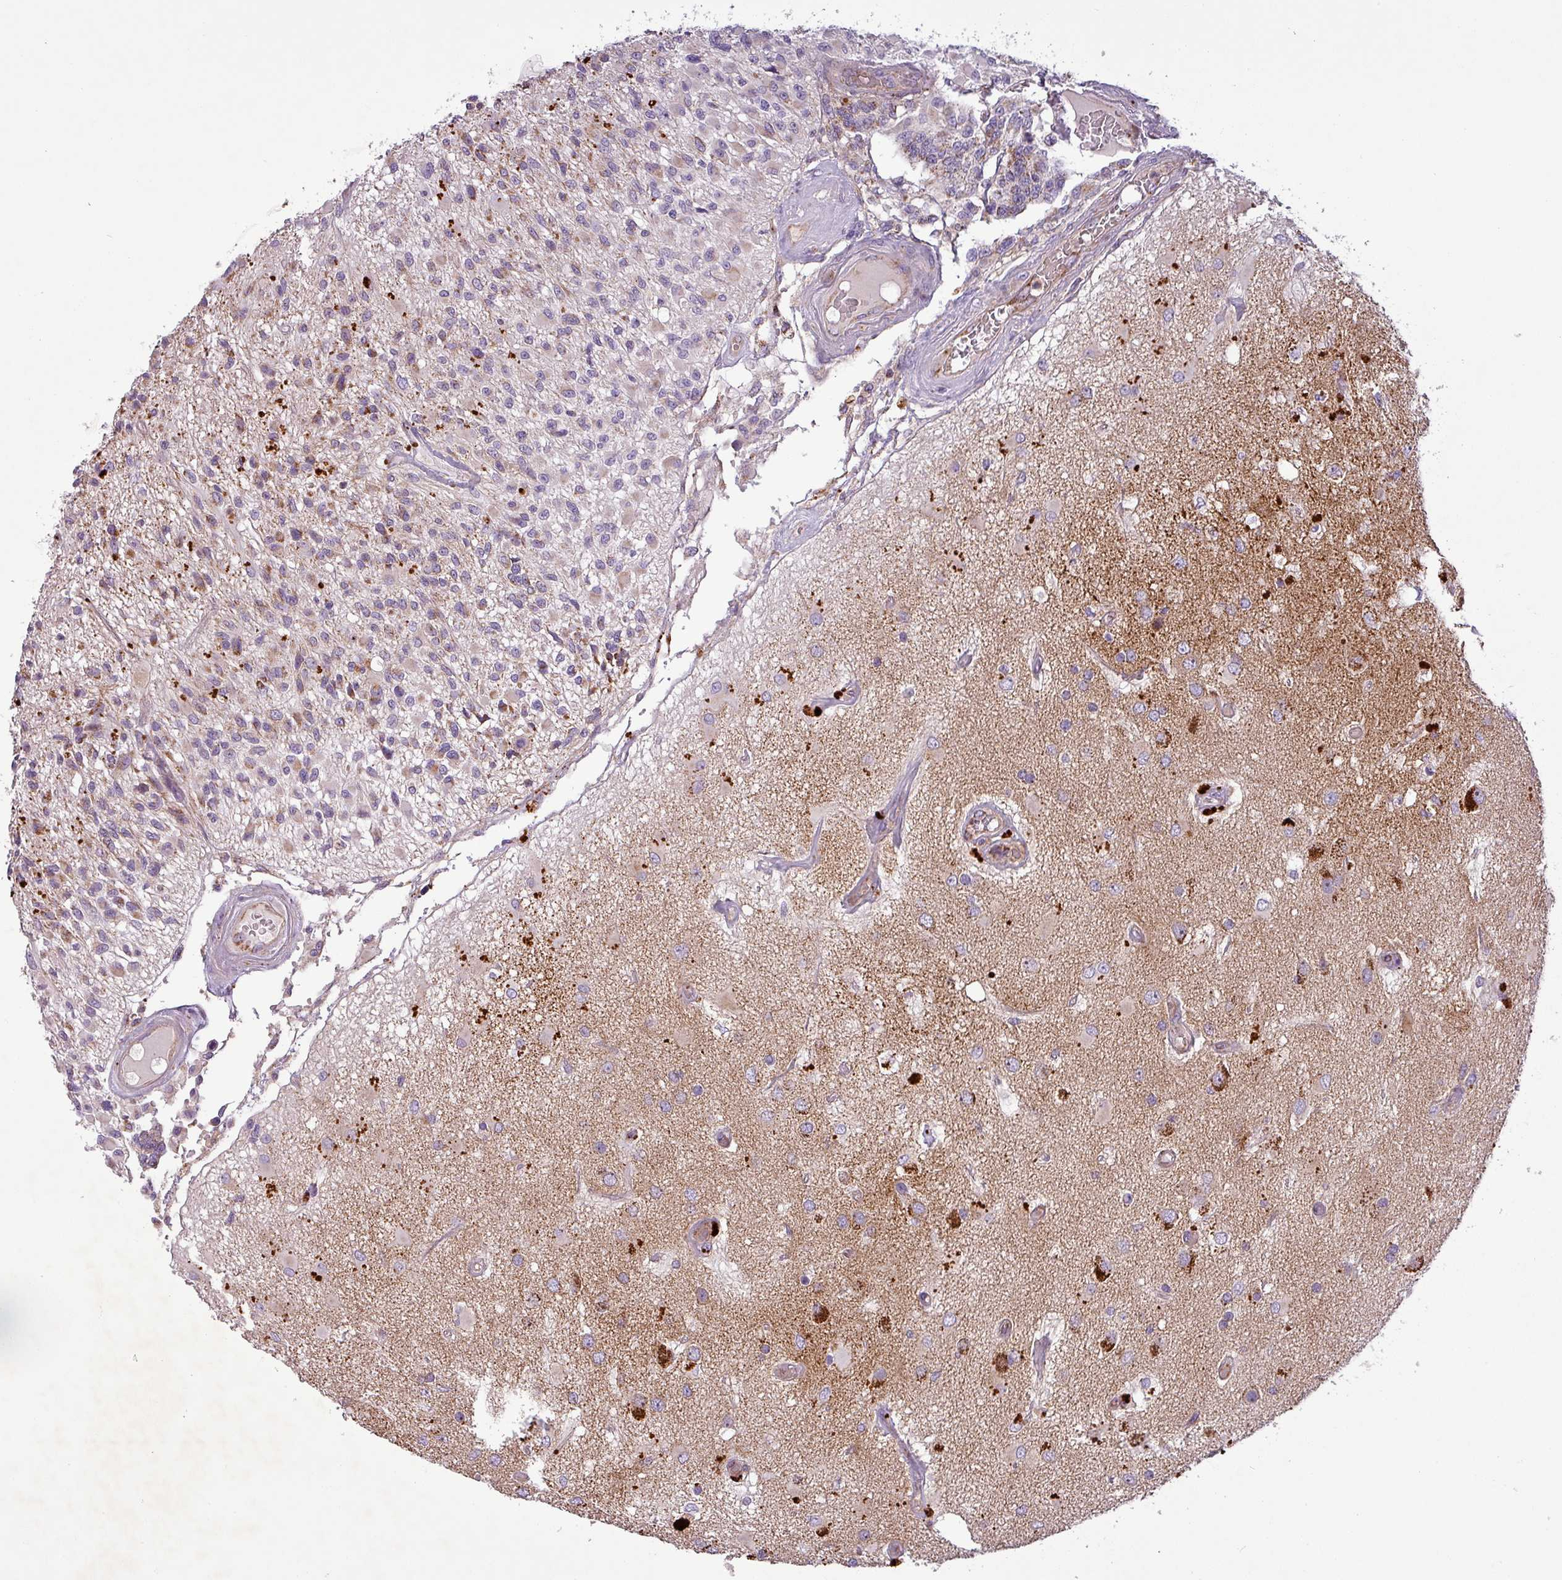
{"staining": {"intensity": "moderate", "quantity": "<25%", "location": "cytoplasmic/membranous"}, "tissue": "glioma", "cell_type": "Tumor cells", "image_type": "cancer", "snomed": [{"axis": "morphology", "description": "Glioma, malignant, High grade"}, {"axis": "morphology", "description": "Glioblastoma, NOS"}, {"axis": "topography", "description": "Brain"}], "caption": "Glioma was stained to show a protein in brown. There is low levels of moderate cytoplasmic/membranous positivity in approximately <25% of tumor cells.", "gene": "PNMA6A", "patient": {"sex": "male", "age": 60}}